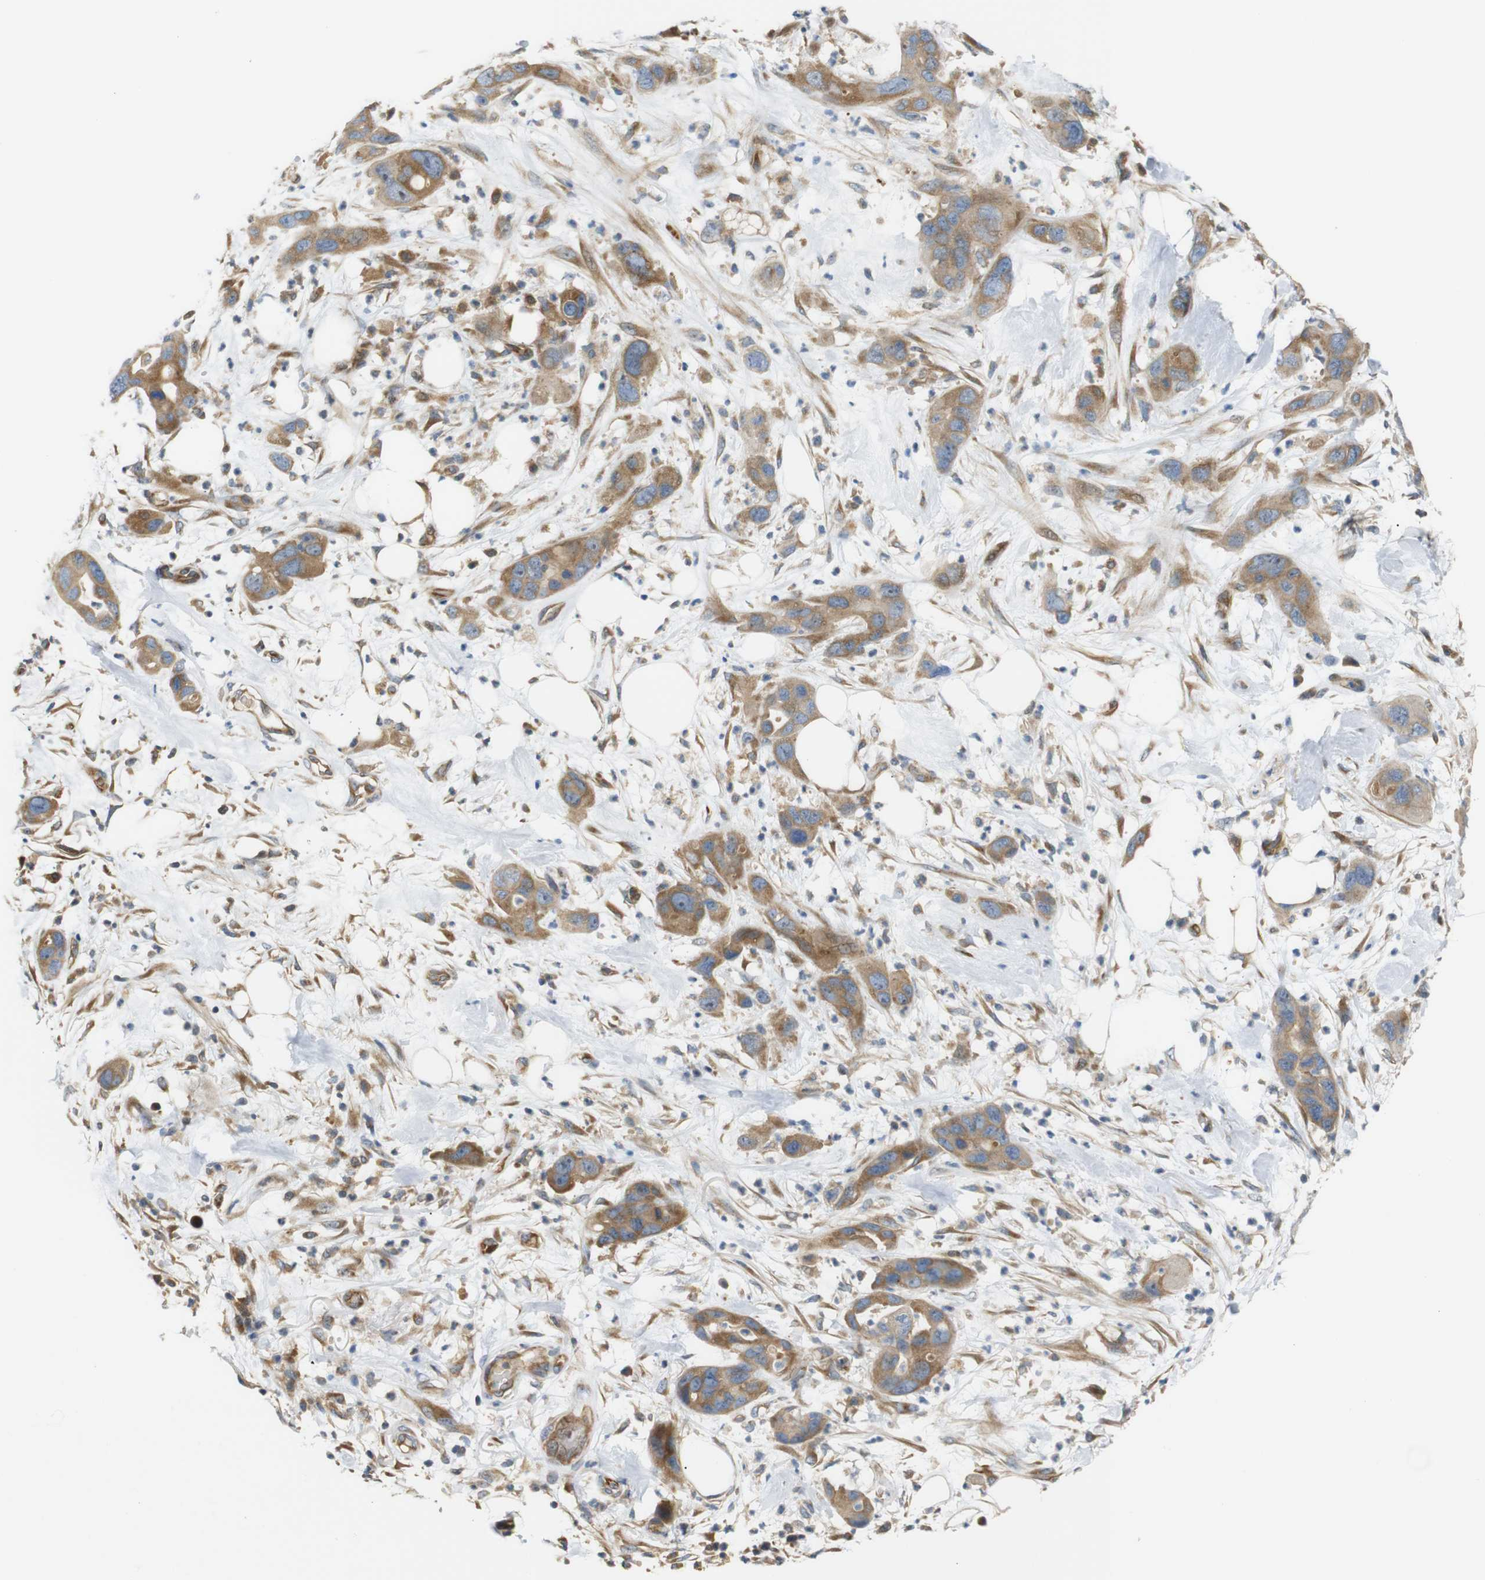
{"staining": {"intensity": "moderate", "quantity": ">75%", "location": "cytoplasmic/membranous"}, "tissue": "pancreatic cancer", "cell_type": "Tumor cells", "image_type": "cancer", "snomed": [{"axis": "morphology", "description": "Adenocarcinoma, NOS"}, {"axis": "topography", "description": "Pancreas"}], "caption": "There is medium levels of moderate cytoplasmic/membranous staining in tumor cells of pancreatic adenocarcinoma, as demonstrated by immunohistochemical staining (brown color).", "gene": "RPTOR", "patient": {"sex": "female", "age": 71}}